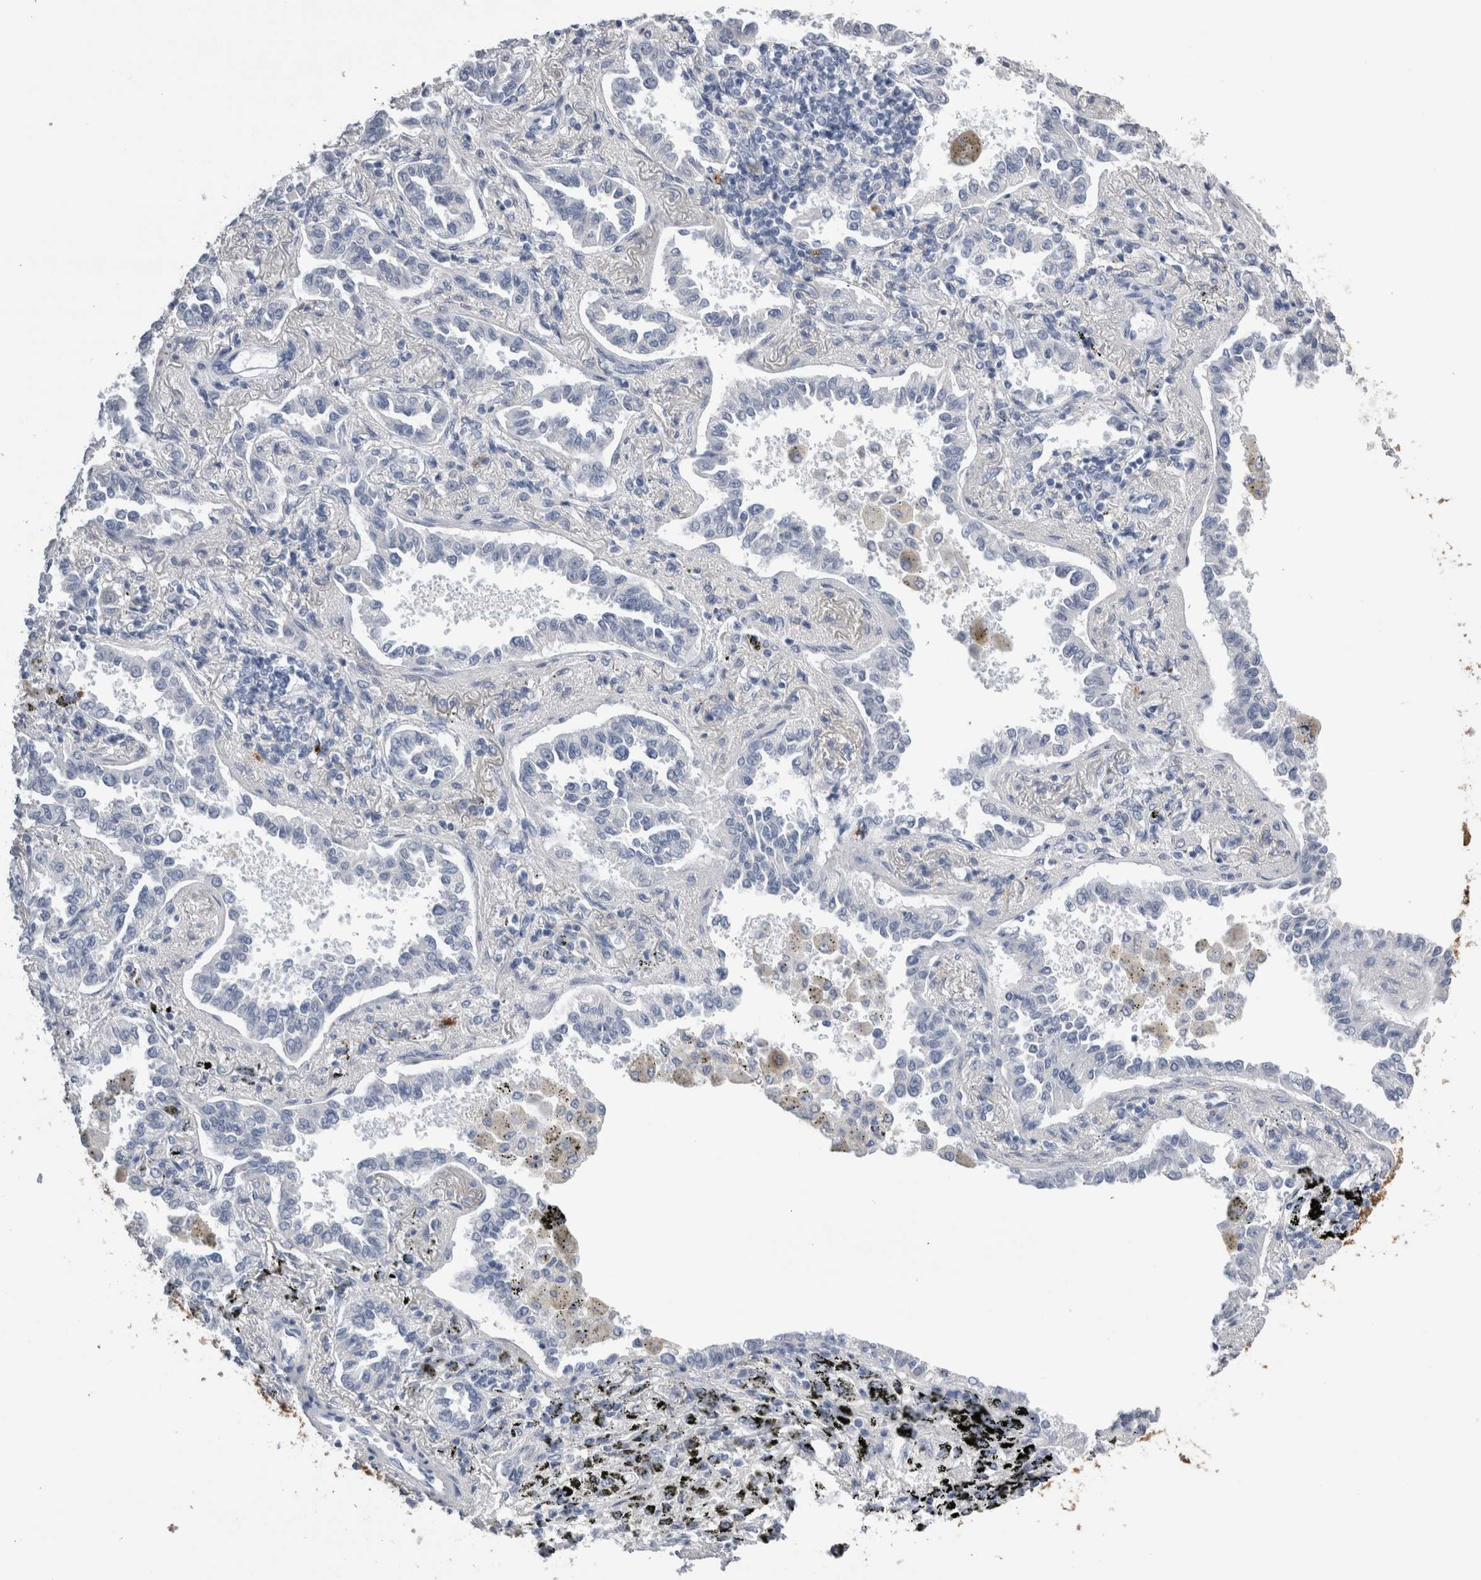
{"staining": {"intensity": "negative", "quantity": "none", "location": "none"}, "tissue": "lung cancer", "cell_type": "Tumor cells", "image_type": "cancer", "snomed": [{"axis": "morphology", "description": "Normal tissue, NOS"}, {"axis": "morphology", "description": "Adenocarcinoma, NOS"}, {"axis": "topography", "description": "Lung"}], "caption": "Immunohistochemical staining of human lung adenocarcinoma reveals no significant staining in tumor cells. (DAB (3,3'-diaminobenzidine) immunohistochemistry (IHC) with hematoxylin counter stain).", "gene": "S100A12", "patient": {"sex": "male", "age": 59}}